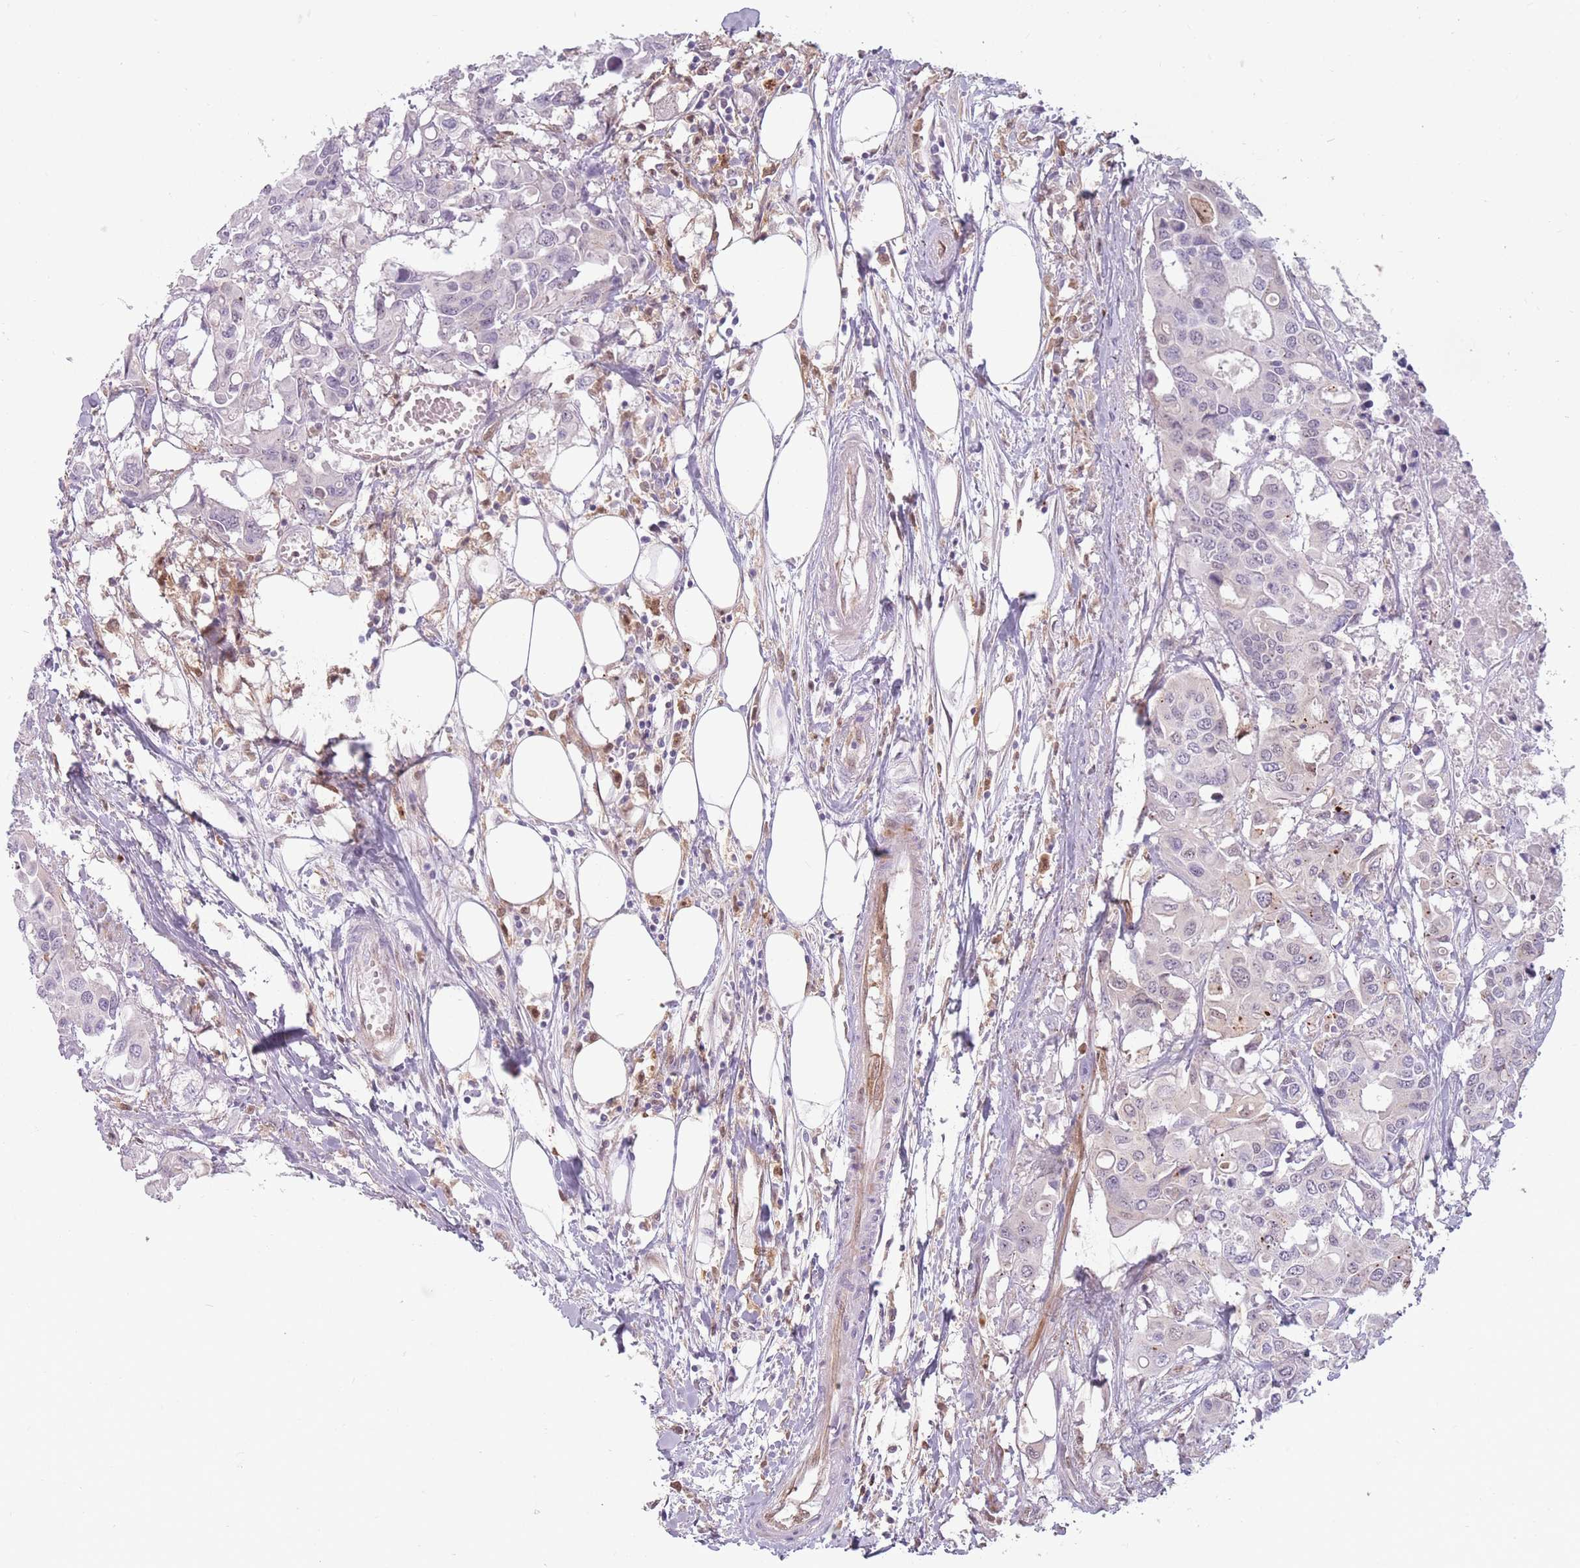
{"staining": {"intensity": "negative", "quantity": "none", "location": "none"}, "tissue": "colorectal cancer", "cell_type": "Tumor cells", "image_type": "cancer", "snomed": [{"axis": "morphology", "description": "Adenocarcinoma, NOS"}, {"axis": "topography", "description": "Colon"}], "caption": "Tumor cells are negative for protein expression in human colorectal adenocarcinoma.", "gene": "LGALS9", "patient": {"sex": "male", "age": 77}}